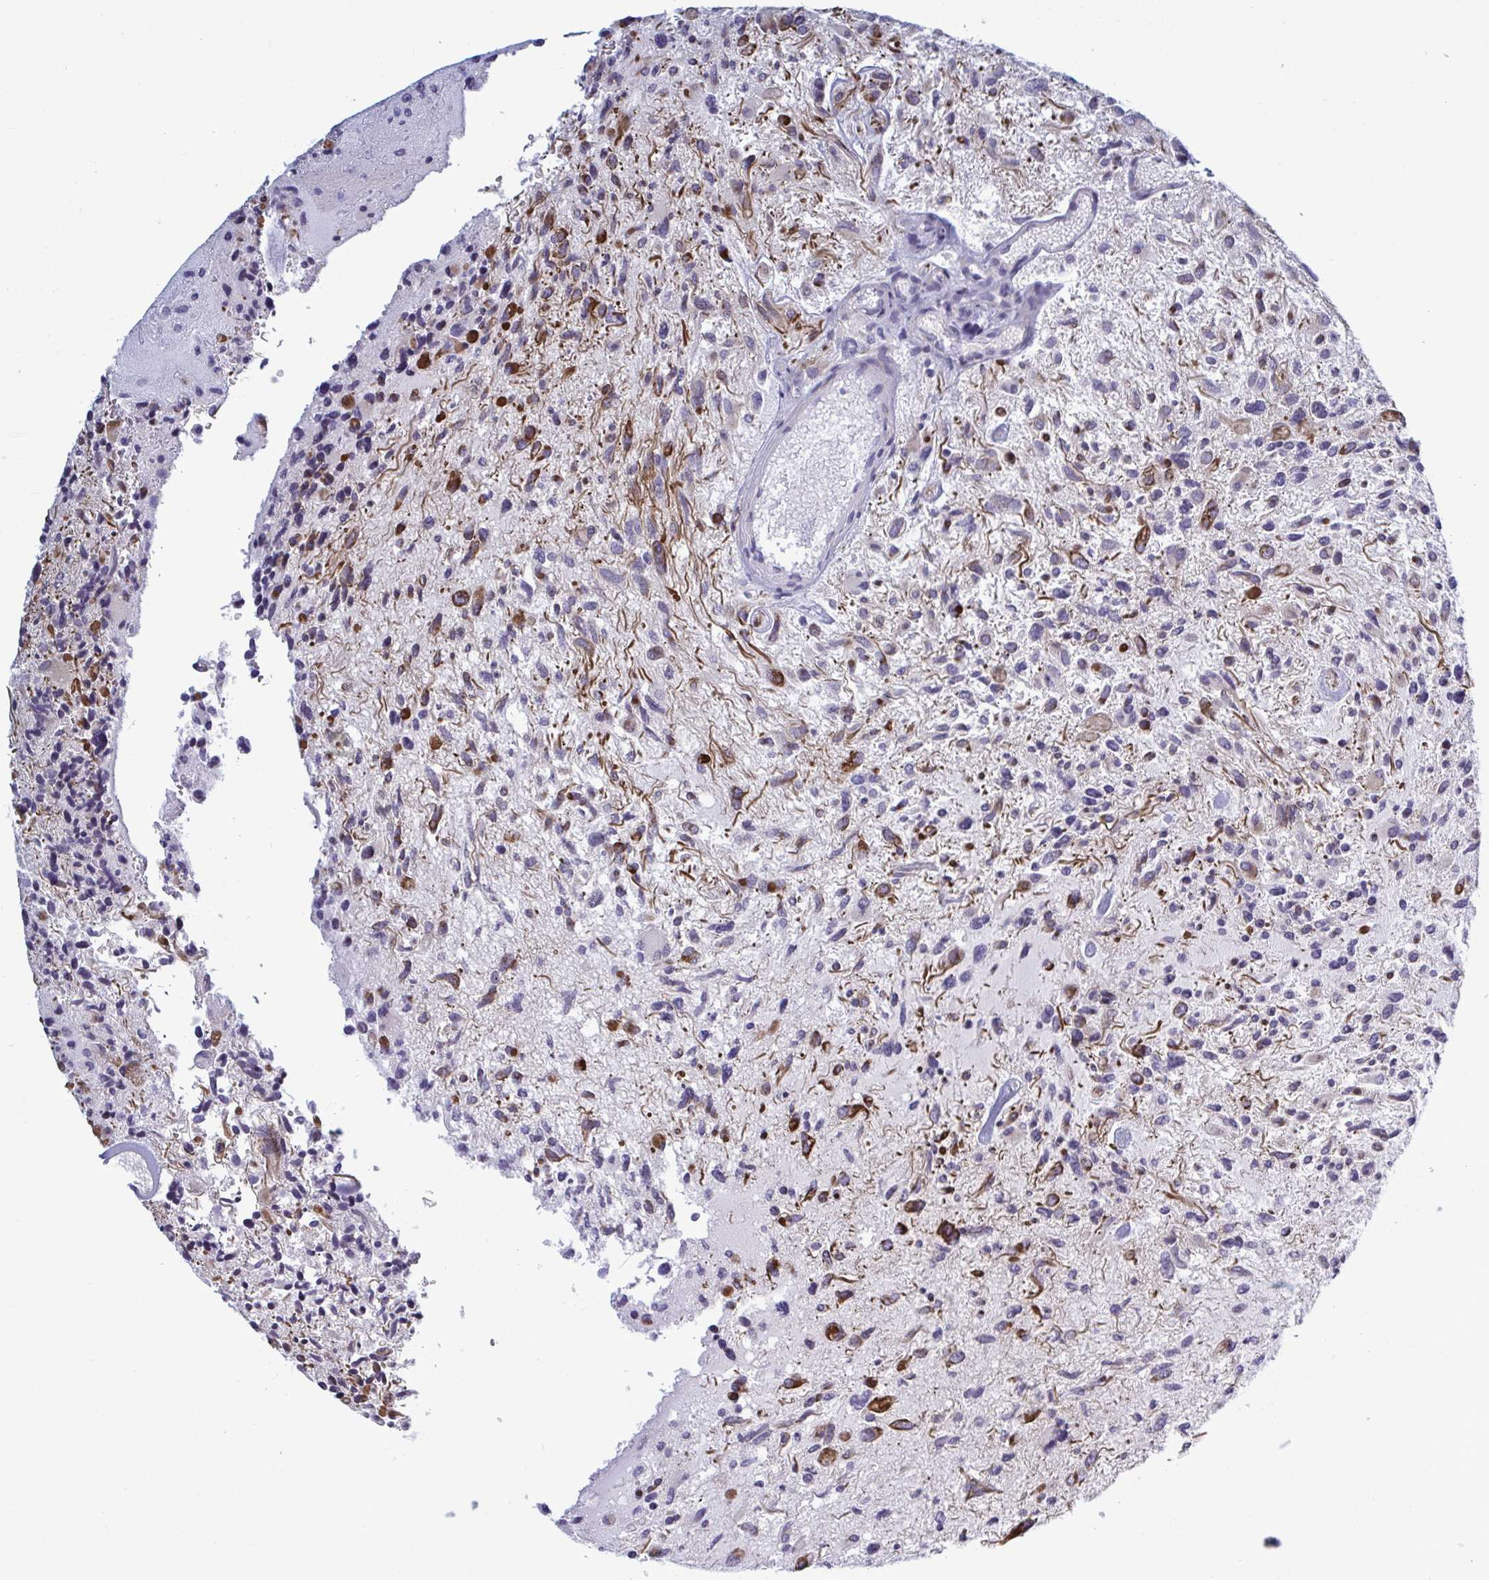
{"staining": {"intensity": "negative", "quantity": "none", "location": "none"}, "tissue": "glioma", "cell_type": "Tumor cells", "image_type": "cancer", "snomed": [{"axis": "morphology", "description": "Glioma, malignant, High grade"}, {"axis": "topography", "description": "Brain"}], "caption": "The photomicrograph displays no significant staining in tumor cells of malignant high-grade glioma.", "gene": "TCEAL8", "patient": {"sex": "female", "age": 11}}